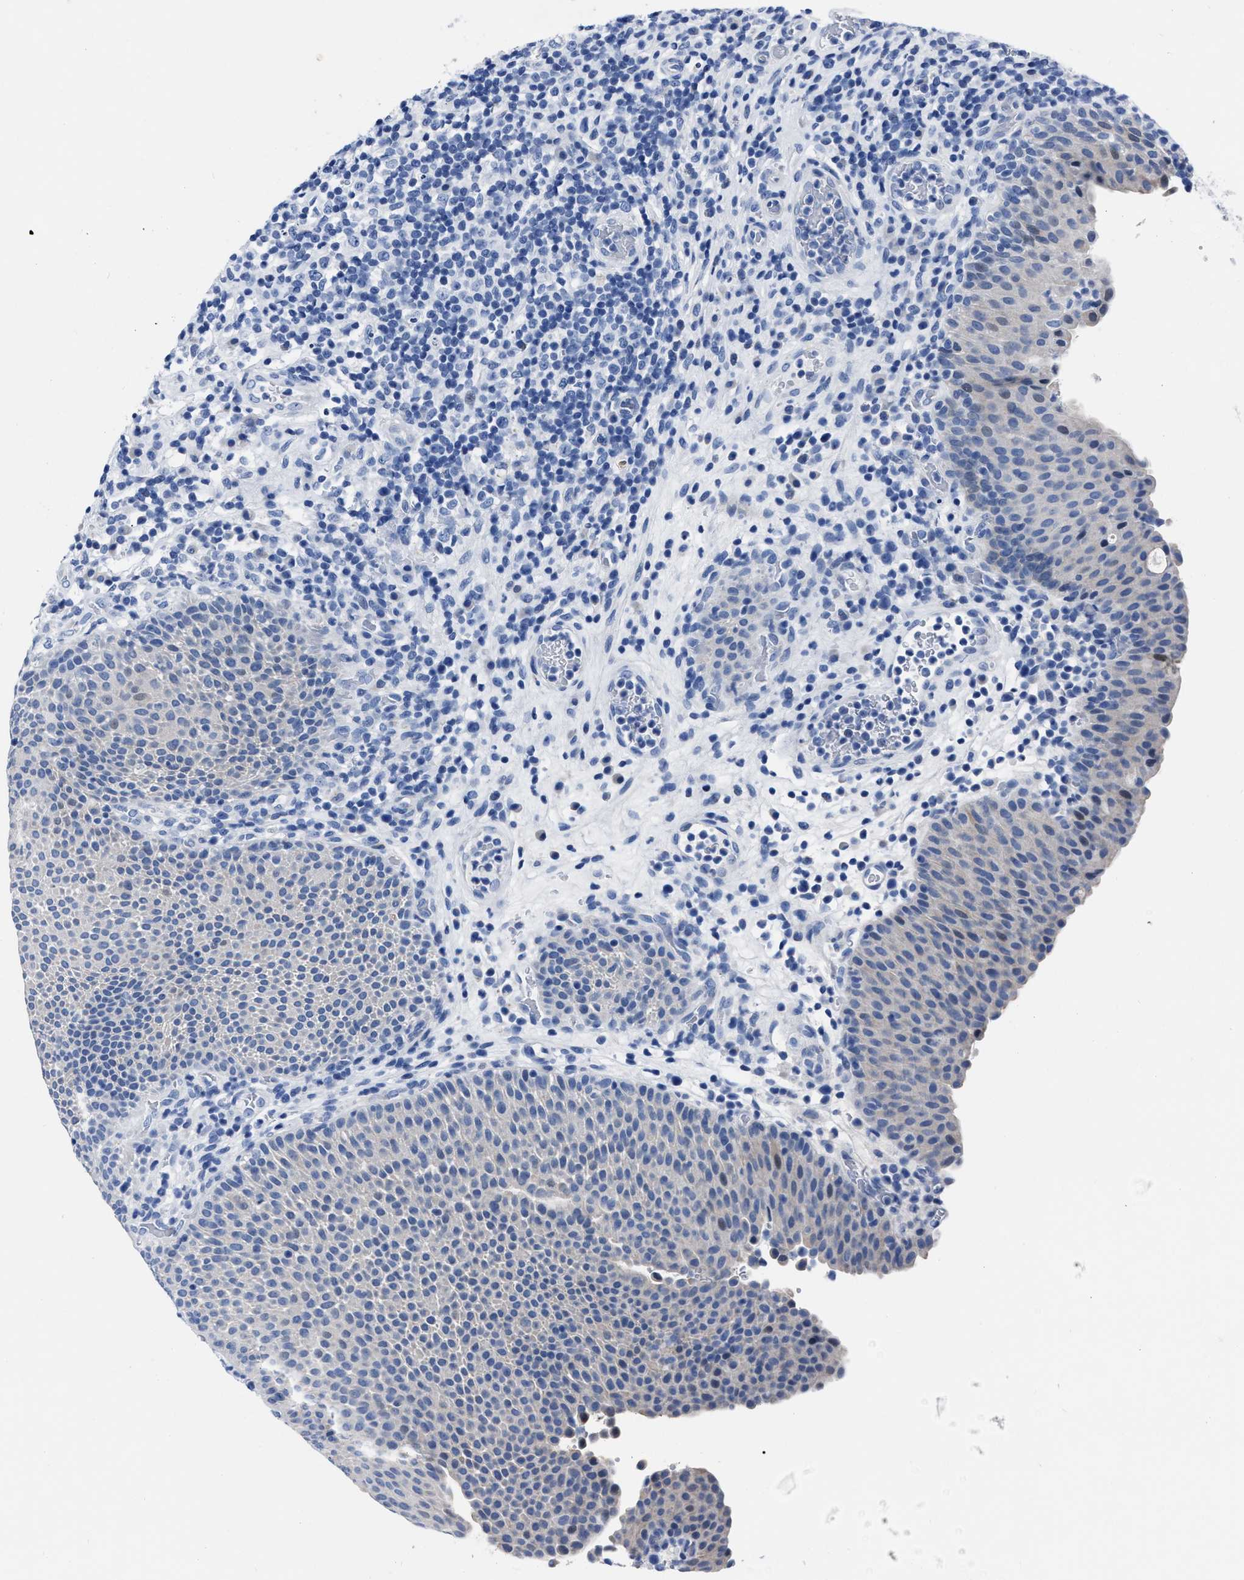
{"staining": {"intensity": "negative", "quantity": "none", "location": "none"}, "tissue": "urothelial cancer", "cell_type": "Tumor cells", "image_type": "cancer", "snomed": [{"axis": "morphology", "description": "Urothelial carcinoma, High grade"}, {"axis": "topography", "description": "Urinary bladder"}], "caption": "There is no significant positivity in tumor cells of high-grade urothelial carcinoma.", "gene": "MOV10L1", "patient": {"sex": "male", "age": 74}}